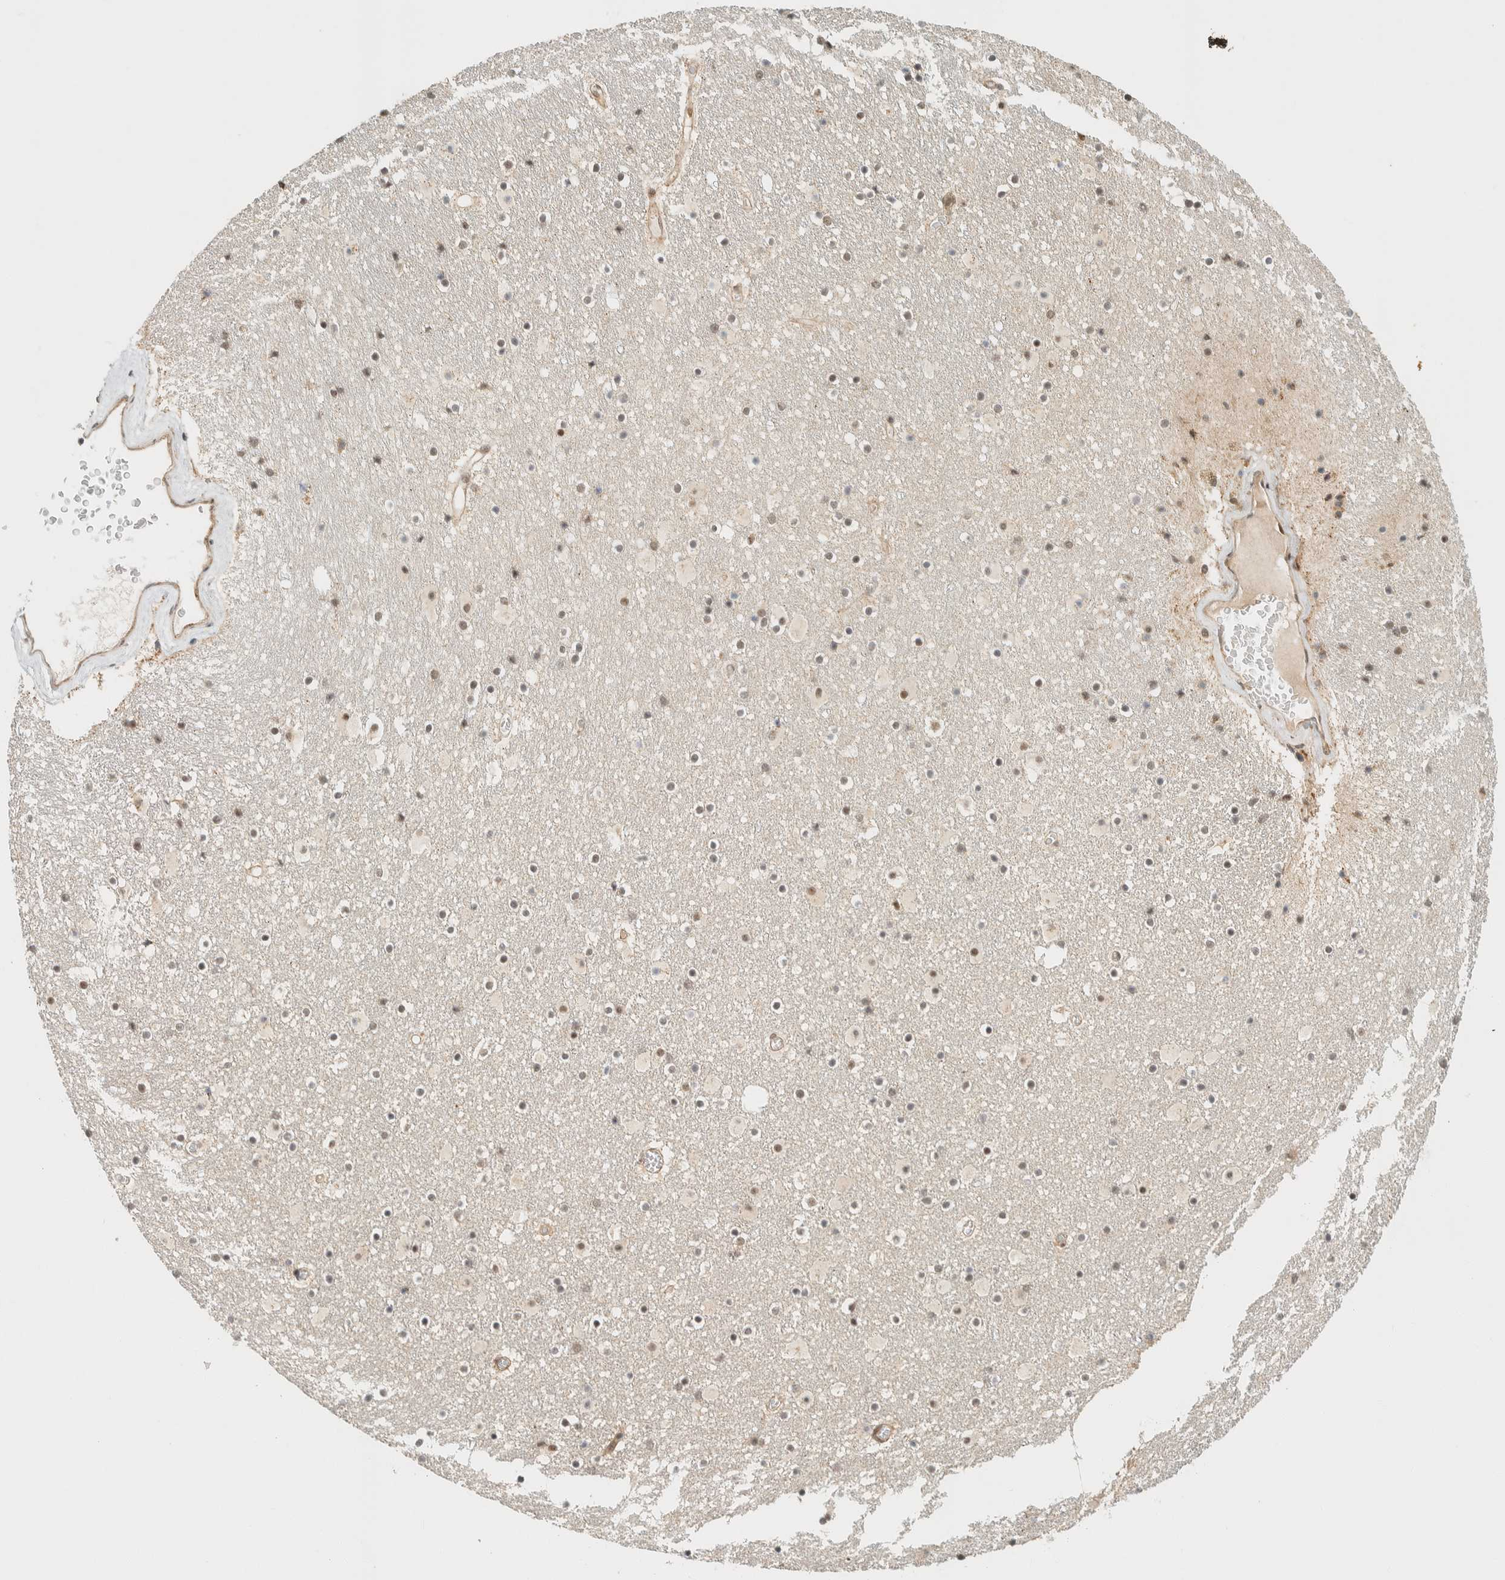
{"staining": {"intensity": "weak", "quantity": ">75%", "location": "nuclear"}, "tissue": "caudate", "cell_type": "Glial cells", "image_type": "normal", "snomed": [{"axis": "morphology", "description": "Normal tissue, NOS"}, {"axis": "topography", "description": "Lateral ventricle wall"}], "caption": "Immunohistochemistry (IHC) (DAB (3,3'-diaminobenzidine)) staining of benign caudate shows weak nuclear protein expression in about >75% of glial cells. Using DAB (brown) and hematoxylin (blue) stains, captured at high magnification using brightfield microscopy.", "gene": "SIK1", "patient": {"sex": "male", "age": 45}}